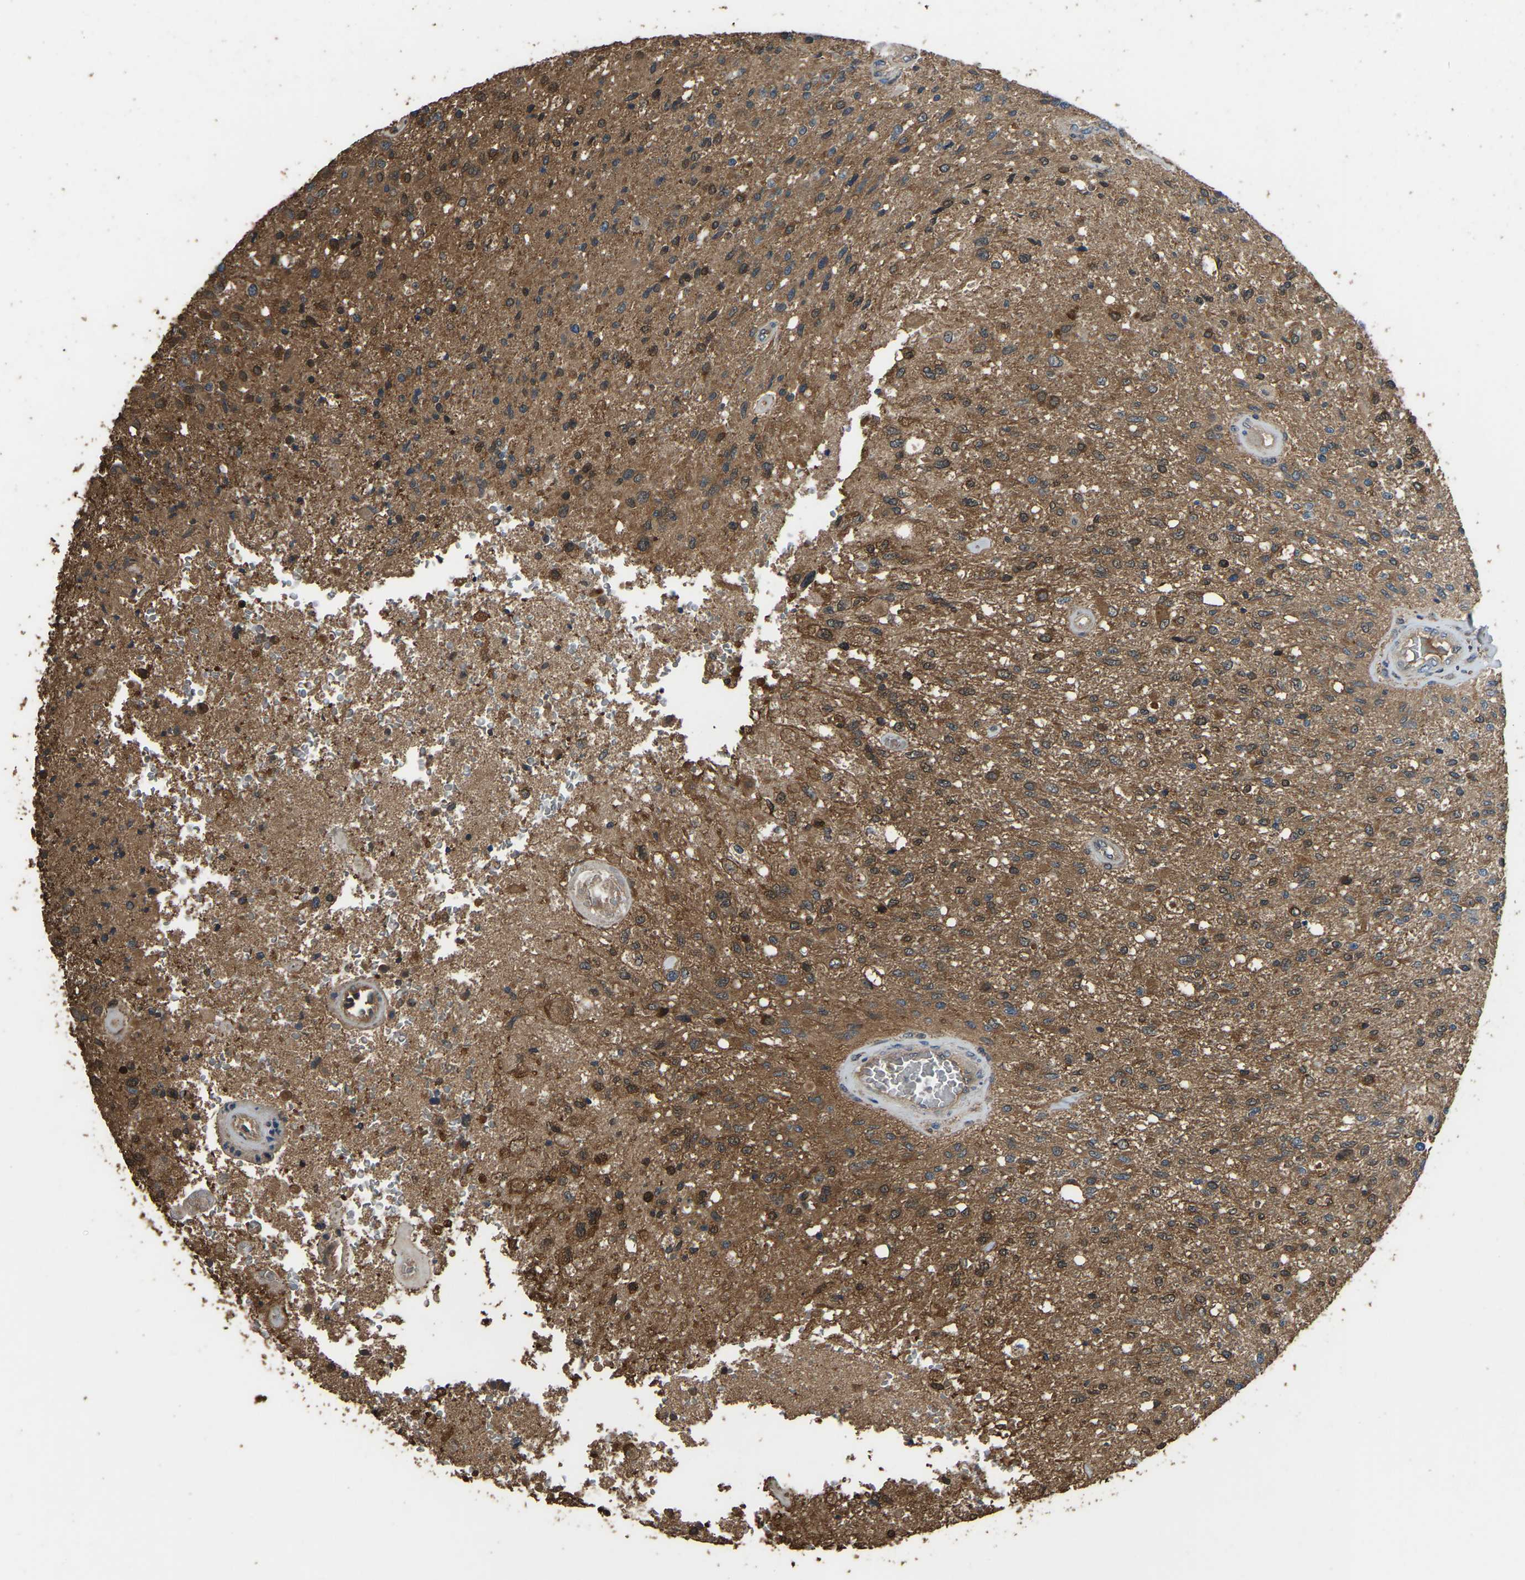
{"staining": {"intensity": "moderate", "quantity": ">75%", "location": "cytoplasmic/membranous"}, "tissue": "glioma", "cell_type": "Tumor cells", "image_type": "cancer", "snomed": [{"axis": "morphology", "description": "Normal tissue, NOS"}, {"axis": "morphology", "description": "Glioma, malignant, High grade"}, {"axis": "topography", "description": "Cerebral cortex"}], "caption": "Immunohistochemistry micrograph of neoplastic tissue: glioma stained using immunohistochemistry (IHC) demonstrates medium levels of moderate protein expression localized specifically in the cytoplasmic/membranous of tumor cells, appearing as a cytoplasmic/membranous brown color.", "gene": "FHIT", "patient": {"sex": "male", "age": 77}}